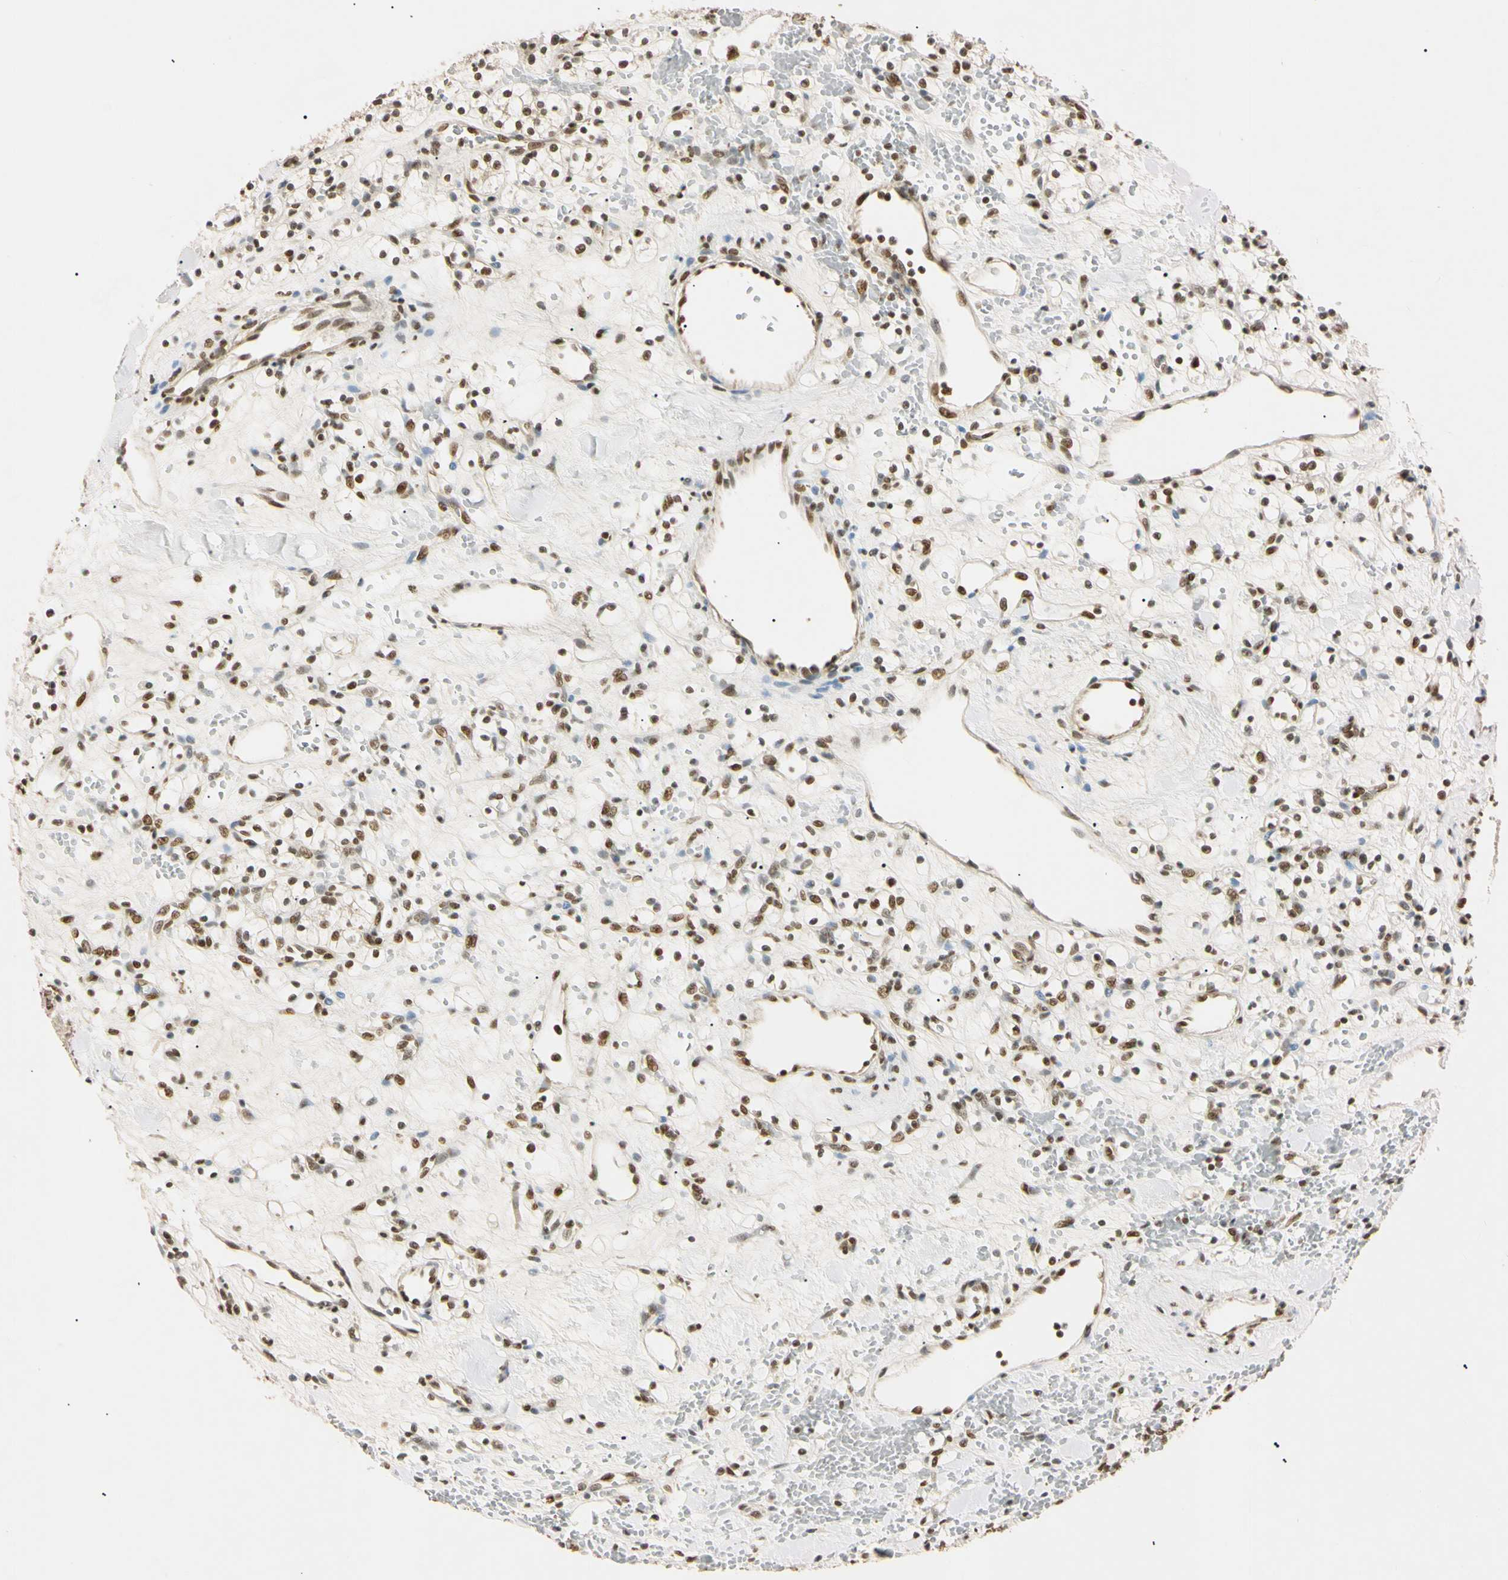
{"staining": {"intensity": "strong", "quantity": ">75%", "location": "nuclear"}, "tissue": "renal cancer", "cell_type": "Tumor cells", "image_type": "cancer", "snomed": [{"axis": "morphology", "description": "Adenocarcinoma, NOS"}, {"axis": "topography", "description": "Kidney"}], "caption": "Brown immunohistochemical staining in human renal cancer exhibits strong nuclear expression in about >75% of tumor cells.", "gene": "SMARCA5", "patient": {"sex": "female", "age": 60}}